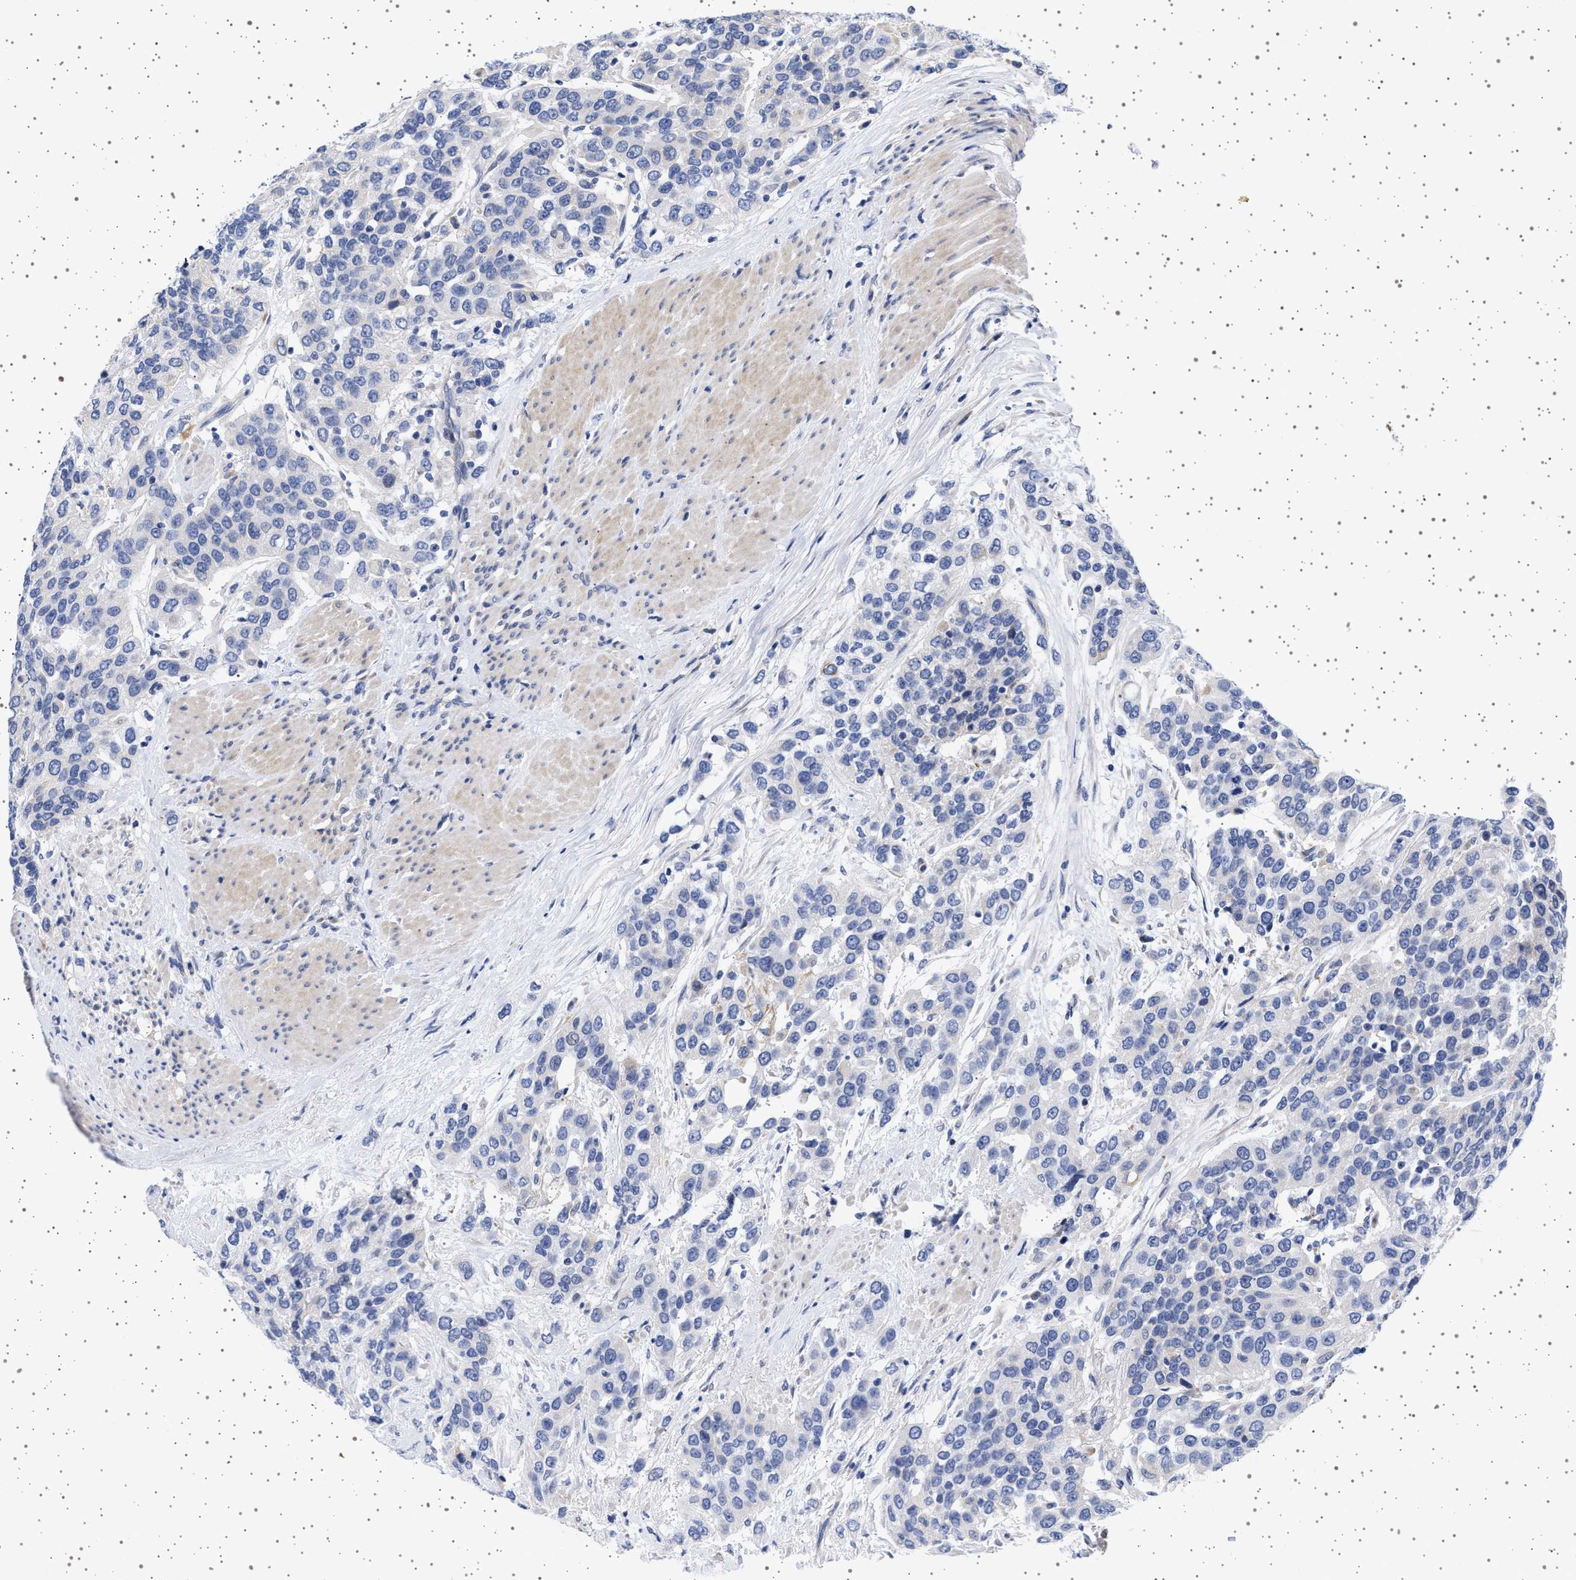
{"staining": {"intensity": "negative", "quantity": "none", "location": "none"}, "tissue": "urothelial cancer", "cell_type": "Tumor cells", "image_type": "cancer", "snomed": [{"axis": "morphology", "description": "Urothelial carcinoma, High grade"}, {"axis": "topography", "description": "Urinary bladder"}], "caption": "Immunohistochemistry (IHC) photomicrograph of urothelial cancer stained for a protein (brown), which shows no positivity in tumor cells.", "gene": "TRMT10B", "patient": {"sex": "female", "age": 80}}